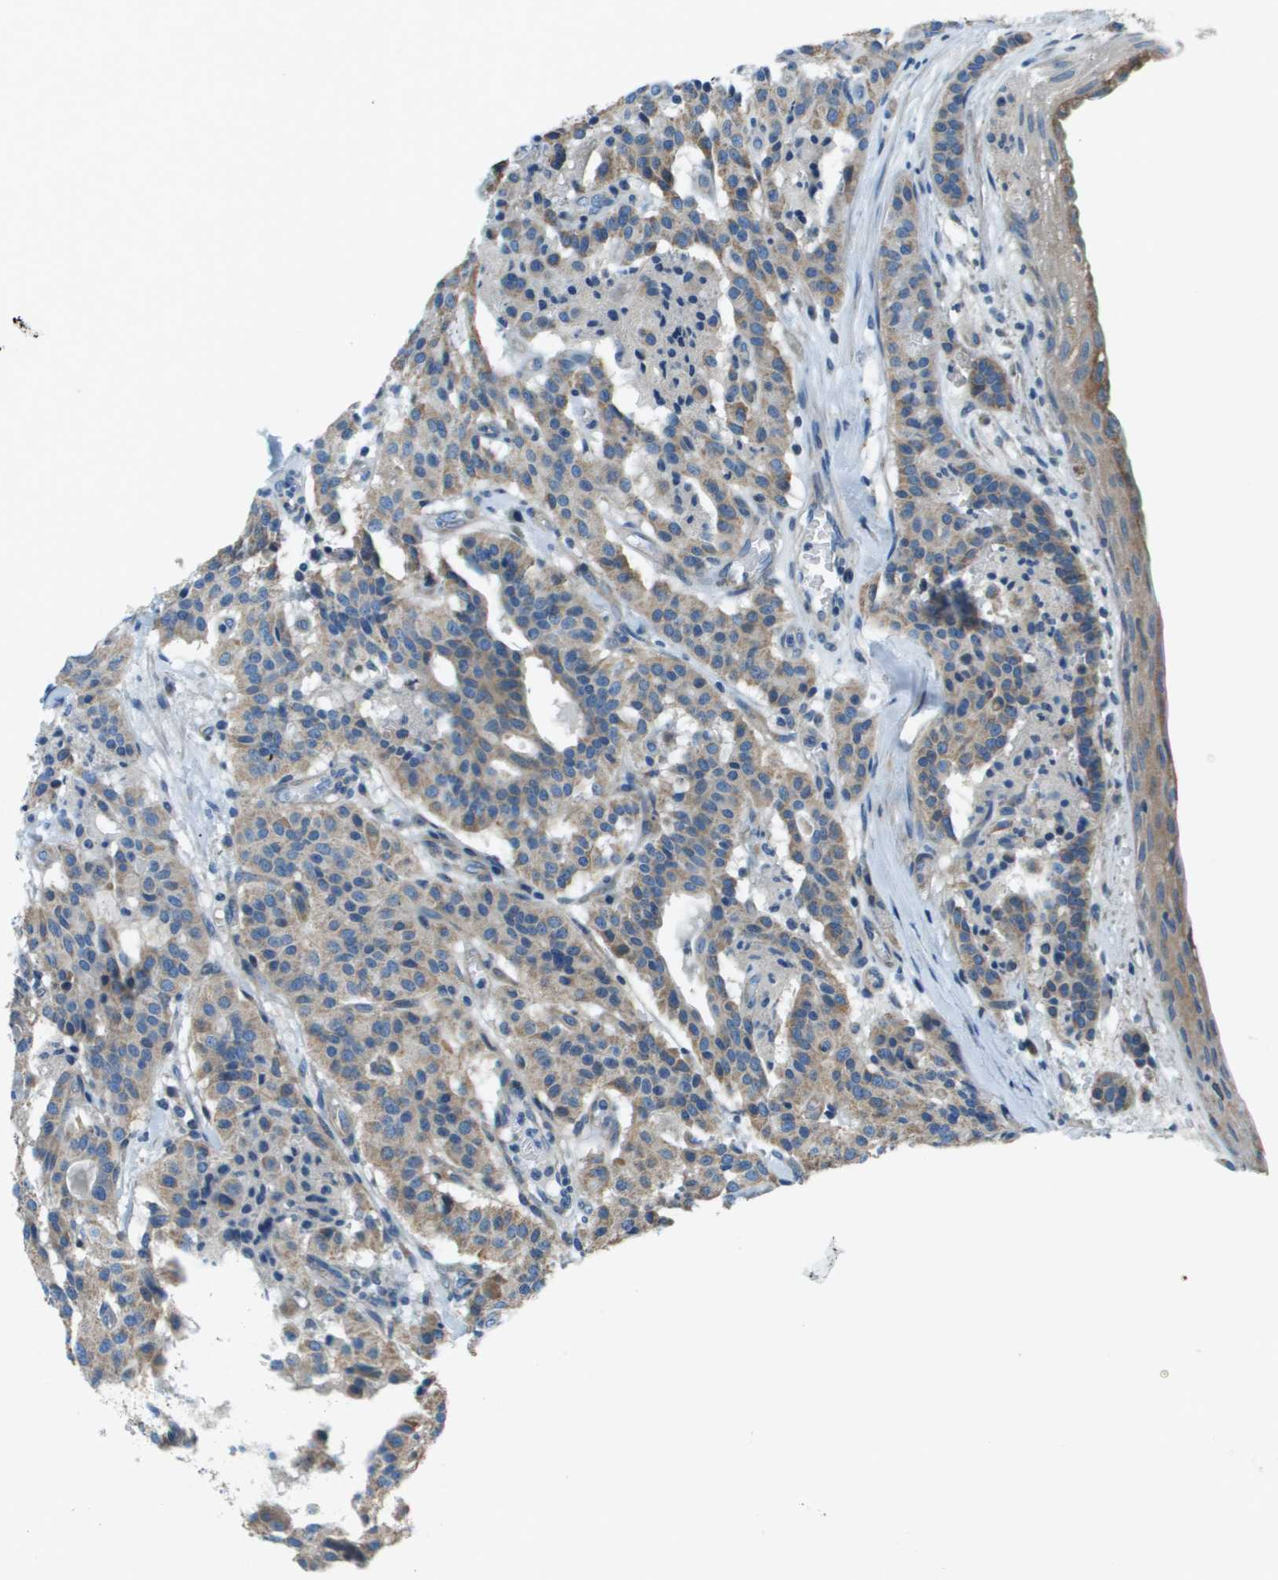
{"staining": {"intensity": "weak", "quantity": ">75%", "location": "cytoplasmic/membranous"}, "tissue": "carcinoid", "cell_type": "Tumor cells", "image_type": "cancer", "snomed": [{"axis": "morphology", "description": "Carcinoid, malignant, NOS"}, {"axis": "topography", "description": "Lung"}], "caption": "Immunohistochemistry staining of malignant carcinoid, which demonstrates low levels of weak cytoplasmic/membranous positivity in approximately >75% of tumor cells indicating weak cytoplasmic/membranous protein staining. The staining was performed using DAB (brown) for protein detection and nuclei were counterstained in hematoxylin (blue).", "gene": "TMEM51", "patient": {"sex": "male", "age": 30}}